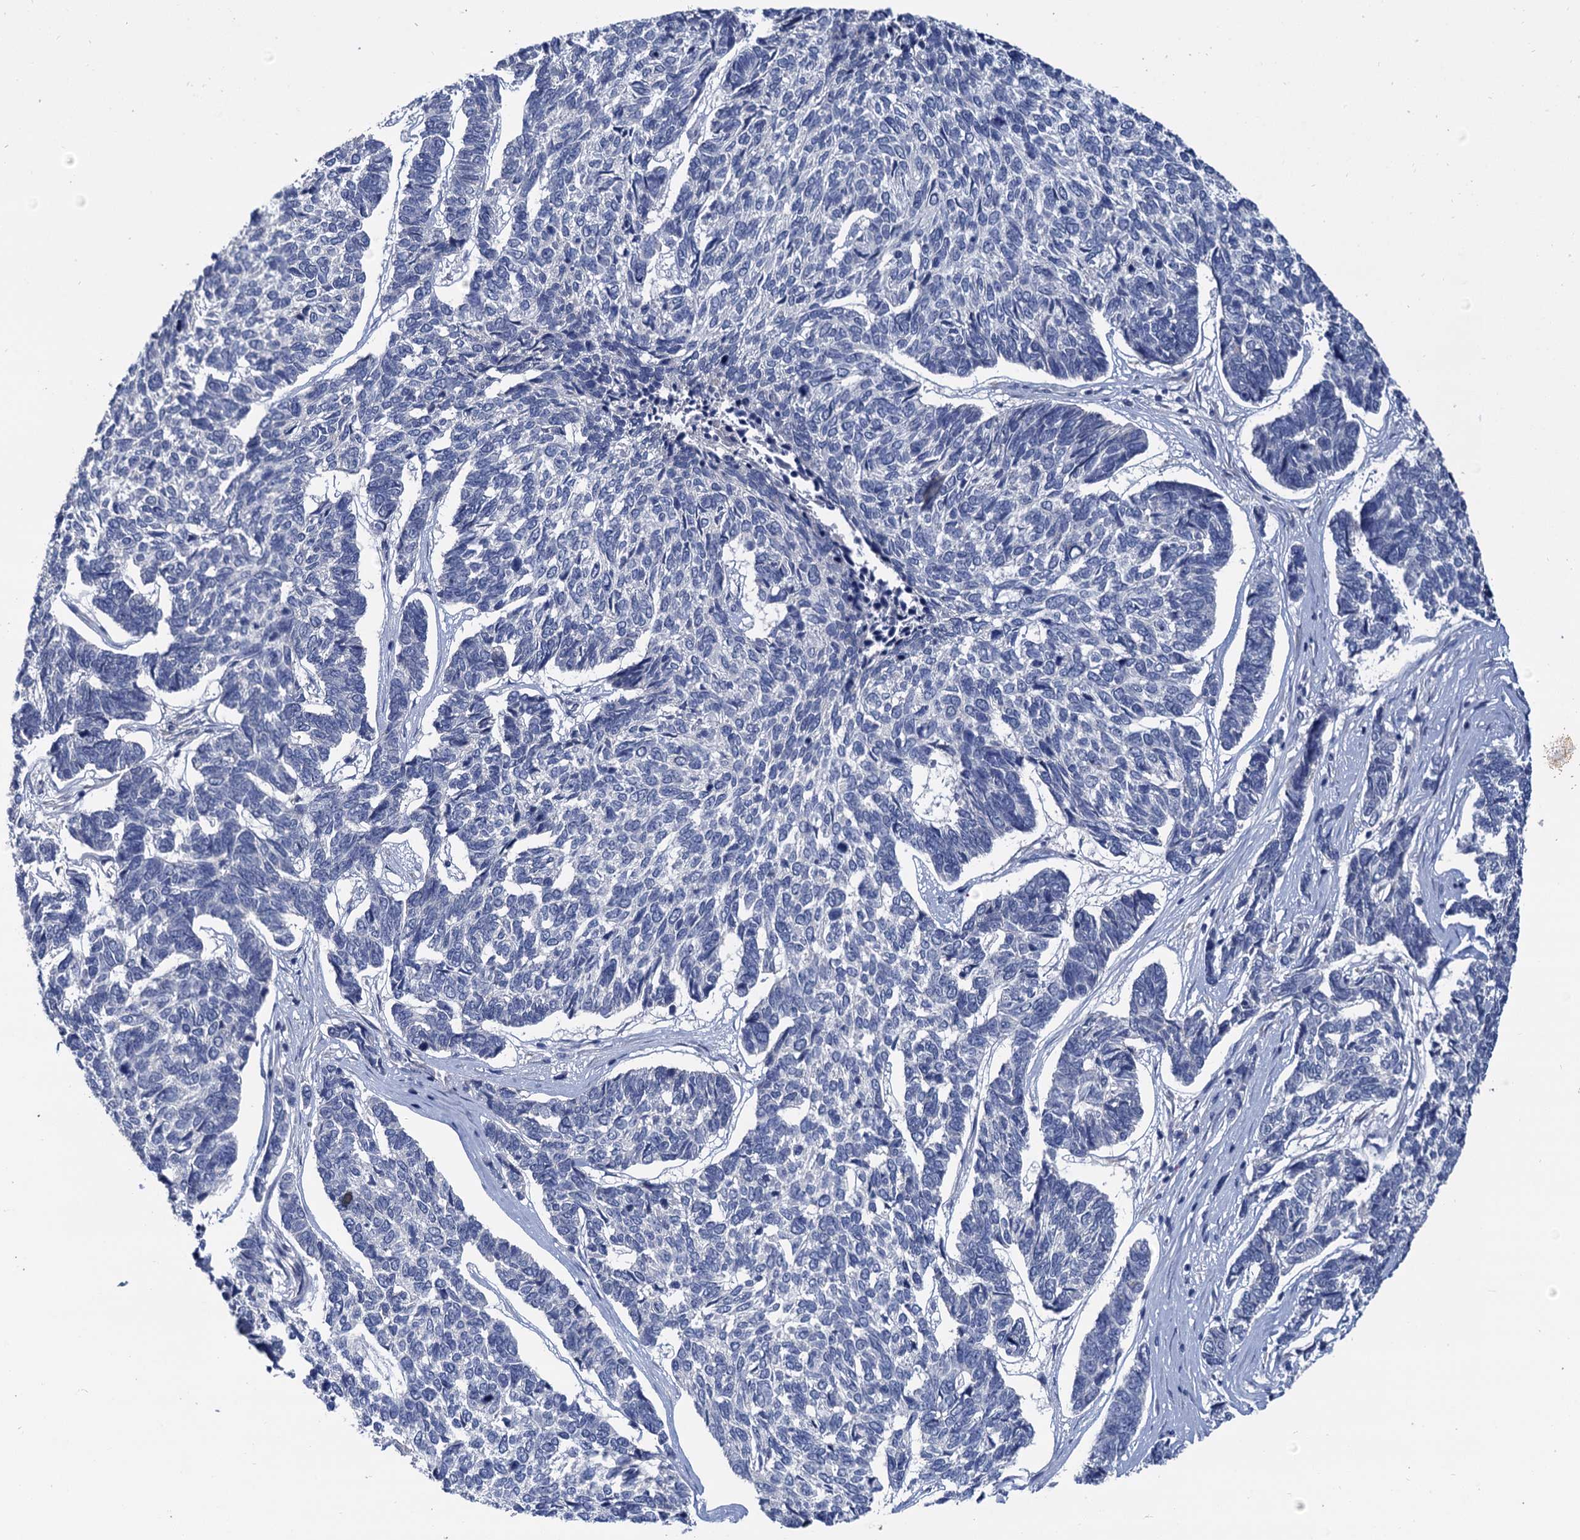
{"staining": {"intensity": "negative", "quantity": "none", "location": "none"}, "tissue": "skin cancer", "cell_type": "Tumor cells", "image_type": "cancer", "snomed": [{"axis": "morphology", "description": "Basal cell carcinoma"}, {"axis": "topography", "description": "Skin"}], "caption": "Photomicrograph shows no protein staining in tumor cells of skin cancer tissue. (Stains: DAB immunohistochemistry with hematoxylin counter stain, Microscopy: brightfield microscopy at high magnification).", "gene": "ANKRD42", "patient": {"sex": "female", "age": 65}}